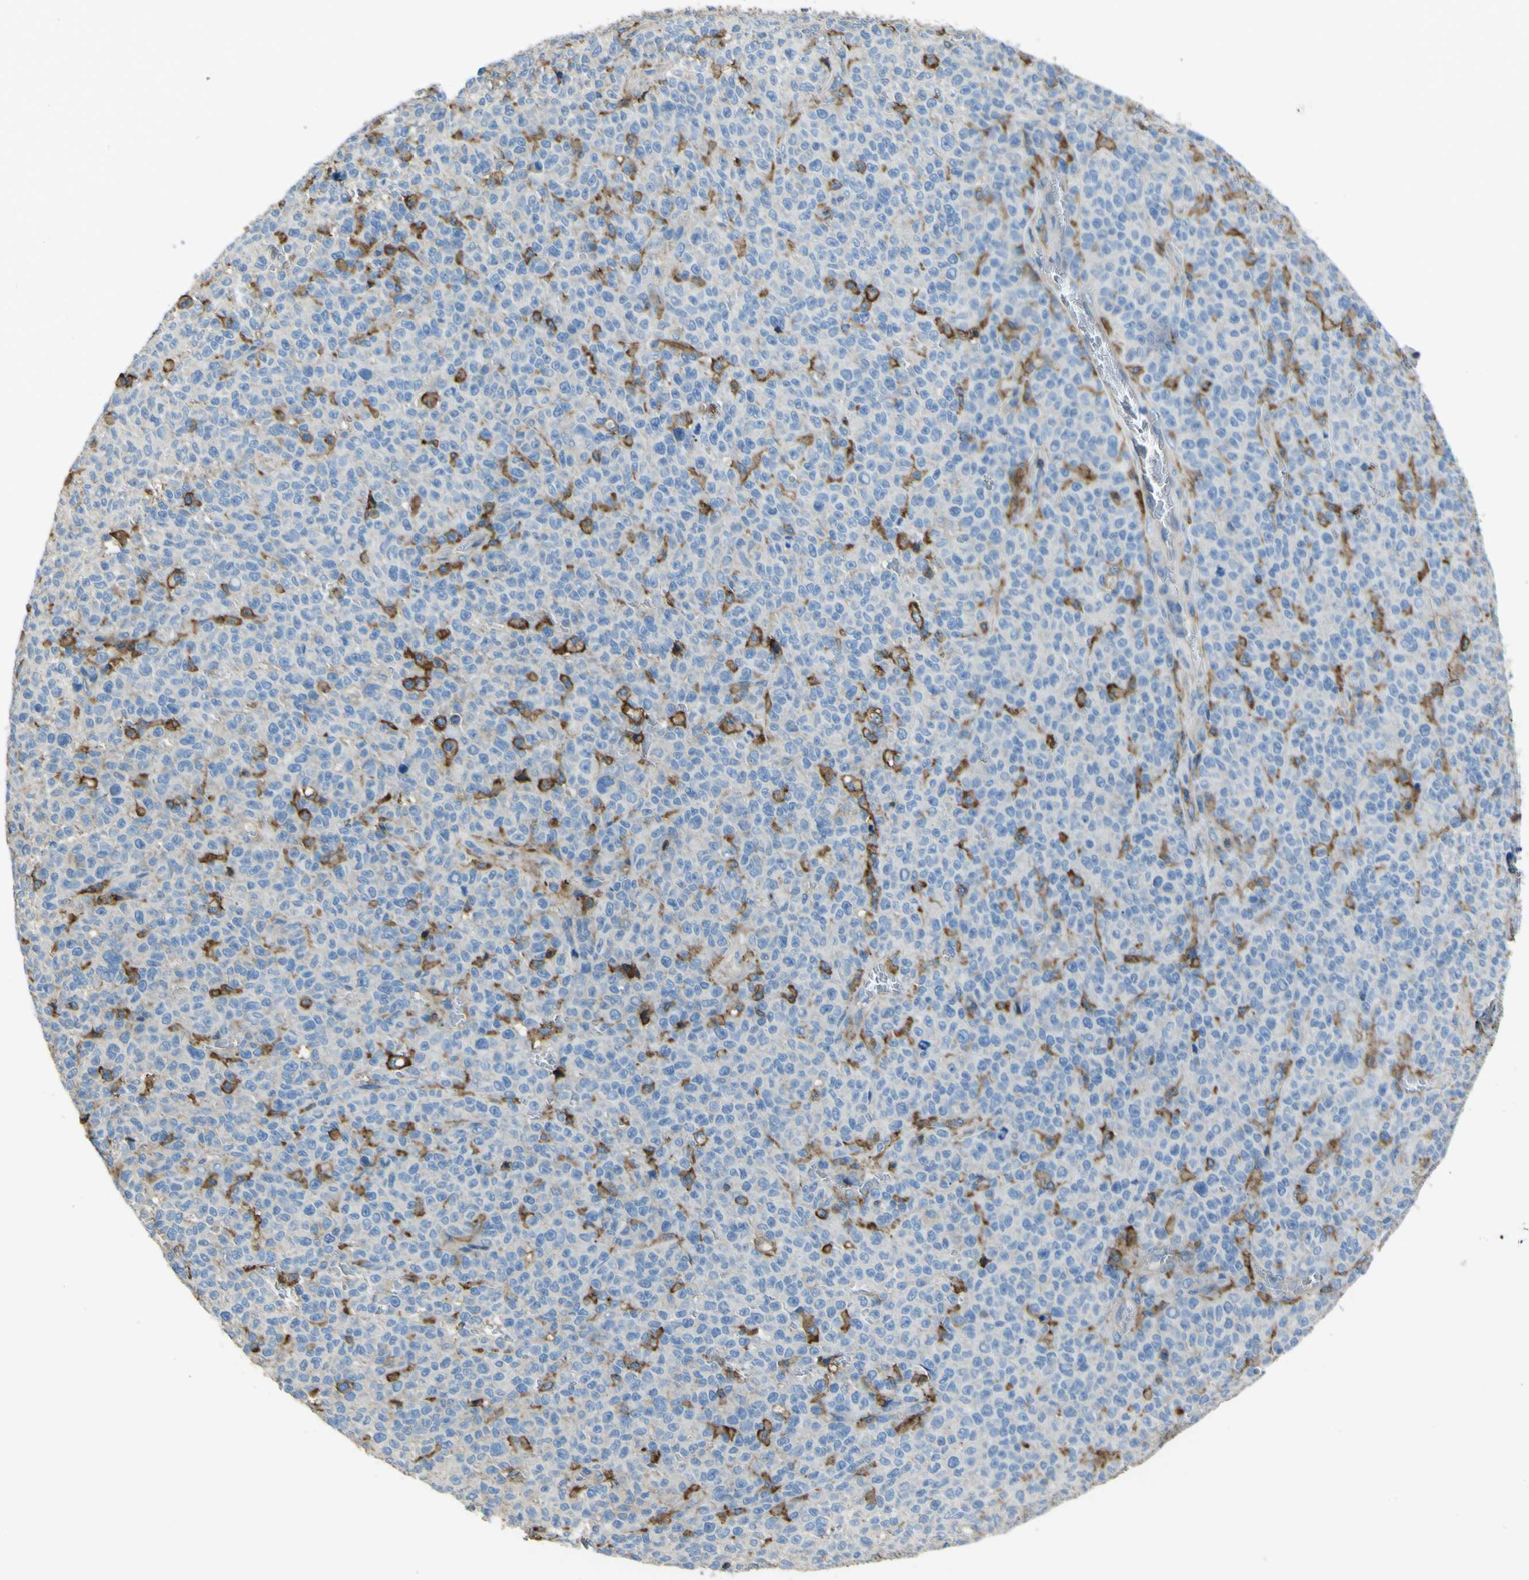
{"staining": {"intensity": "negative", "quantity": "none", "location": "none"}, "tissue": "melanoma", "cell_type": "Tumor cells", "image_type": "cancer", "snomed": [{"axis": "morphology", "description": "Malignant melanoma, NOS"}, {"axis": "topography", "description": "Skin"}], "caption": "Histopathology image shows no significant protein expression in tumor cells of malignant melanoma.", "gene": "LAIR1", "patient": {"sex": "female", "age": 82}}